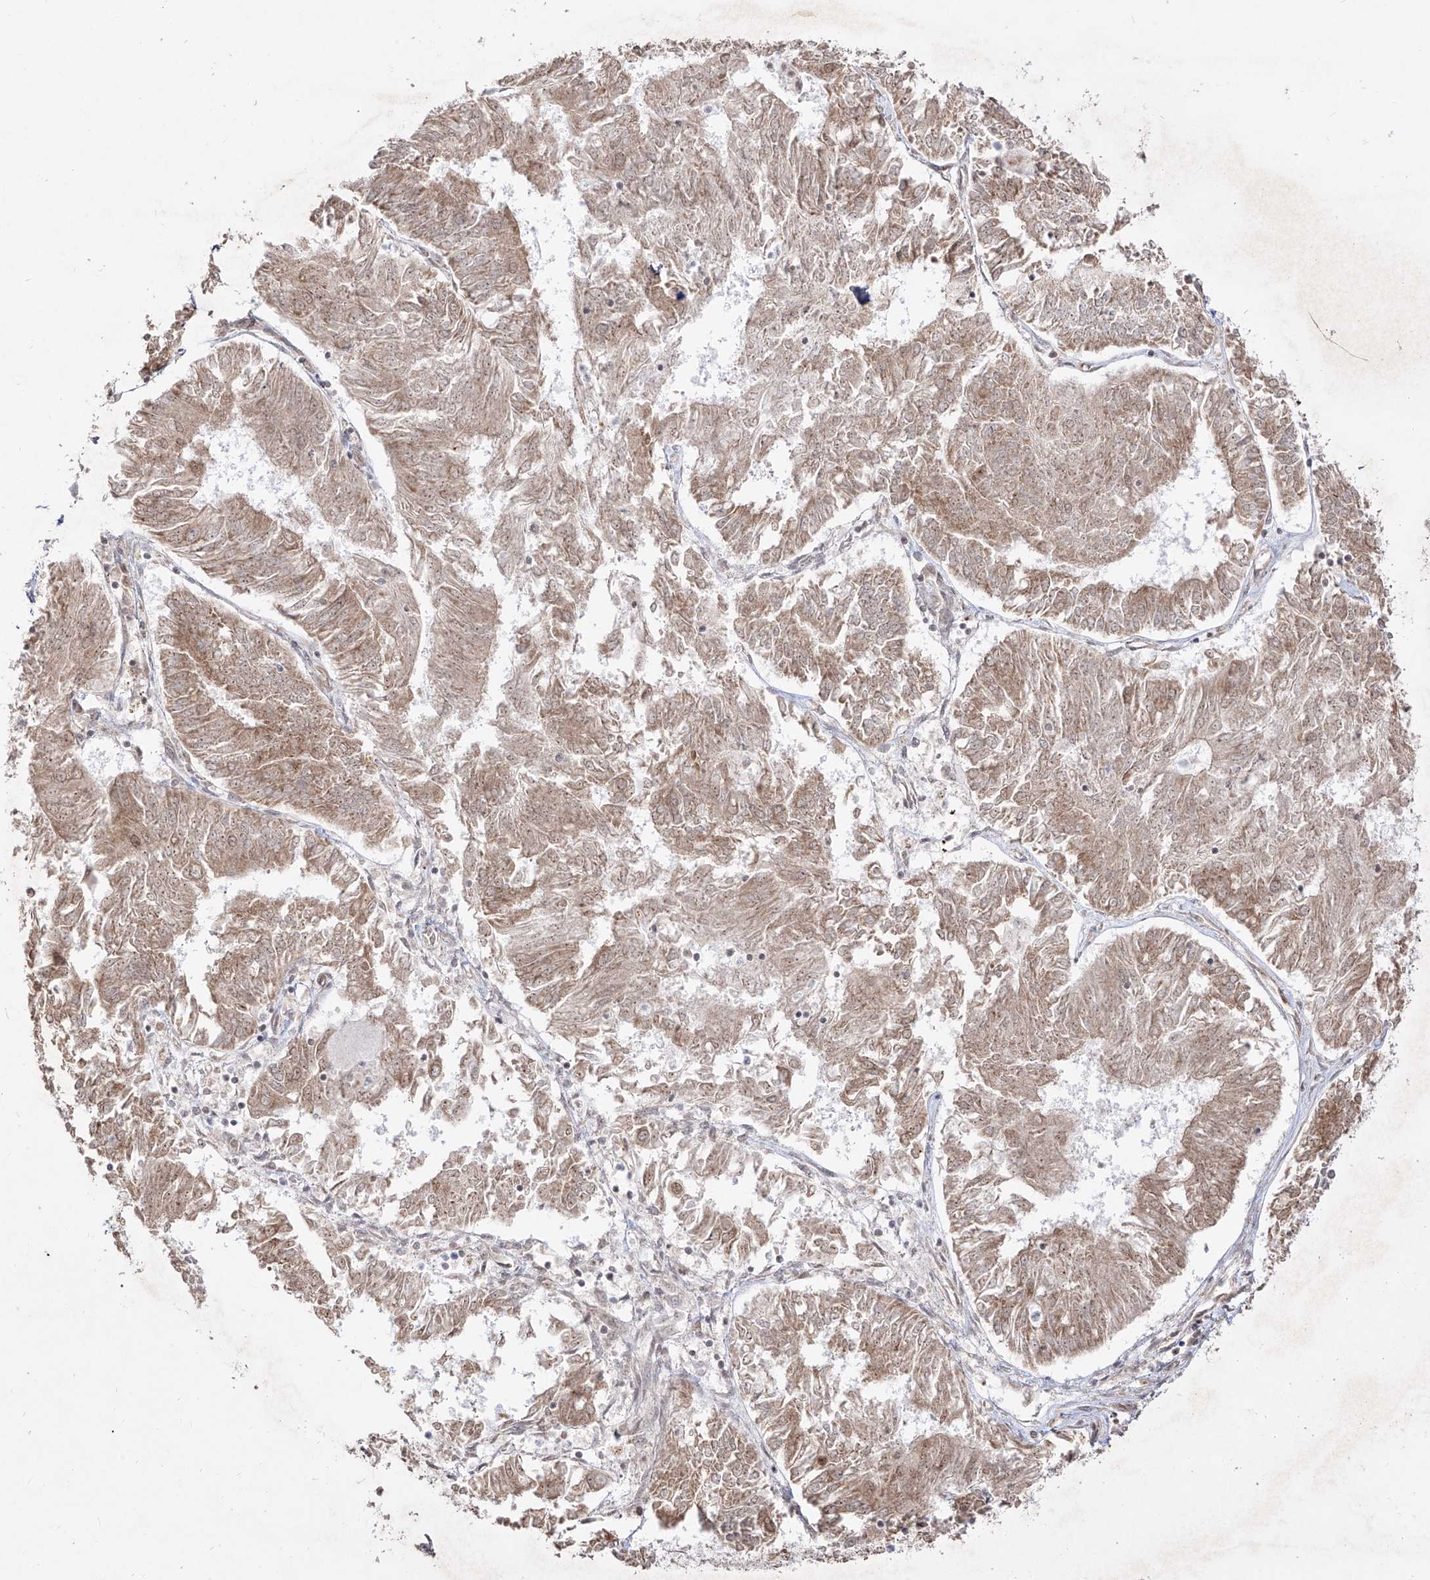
{"staining": {"intensity": "weak", "quantity": ">75%", "location": "cytoplasmic/membranous,nuclear"}, "tissue": "endometrial cancer", "cell_type": "Tumor cells", "image_type": "cancer", "snomed": [{"axis": "morphology", "description": "Adenocarcinoma, NOS"}, {"axis": "topography", "description": "Endometrium"}], "caption": "Endometrial adenocarcinoma was stained to show a protein in brown. There is low levels of weak cytoplasmic/membranous and nuclear positivity in about >75% of tumor cells. (brown staining indicates protein expression, while blue staining denotes nuclei).", "gene": "SNRNP27", "patient": {"sex": "female", "age": 58}}